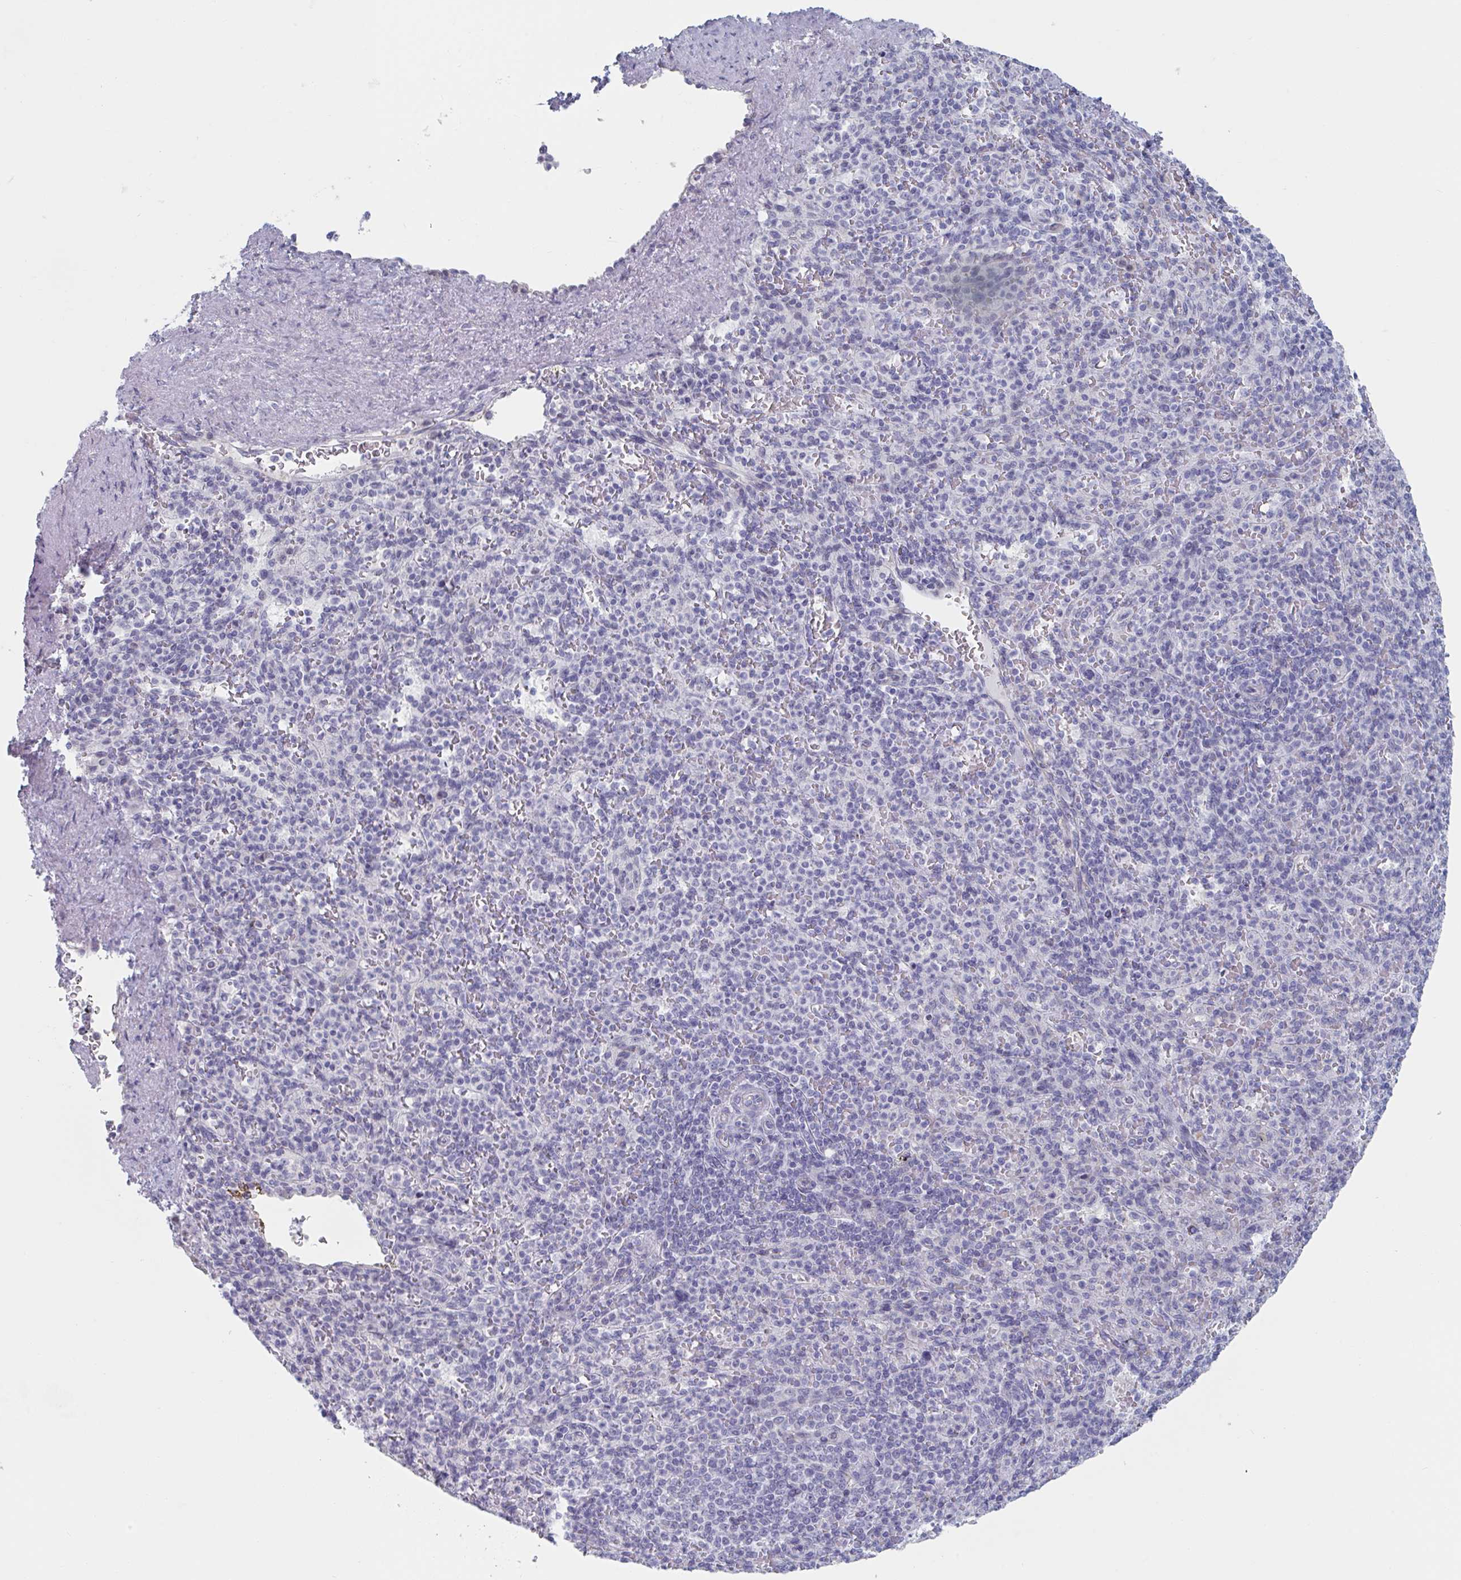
{"staining": {"intensity": "negative", "quantity": "none", "location": "none"}, "tissue": "spleen", "cell_type": "Cells in red pulp", "image_type": "normal", "snomed": [{"axis": "morphology", "description": "Normal tissue, NOS"}, {"axis": "topography", "description": "Spleen"}], "caption": "Histopathology image shows no protein staining in cells in red pulp of normal spleen. Brightfield microscopy of IHC stained with DAB (3,3'-diaminobenzidine) (brown) and hematoxylin (blue), captured at high magnification.", "gene": "FOXA1", "patient": {"sex": "female", "age": 74}}